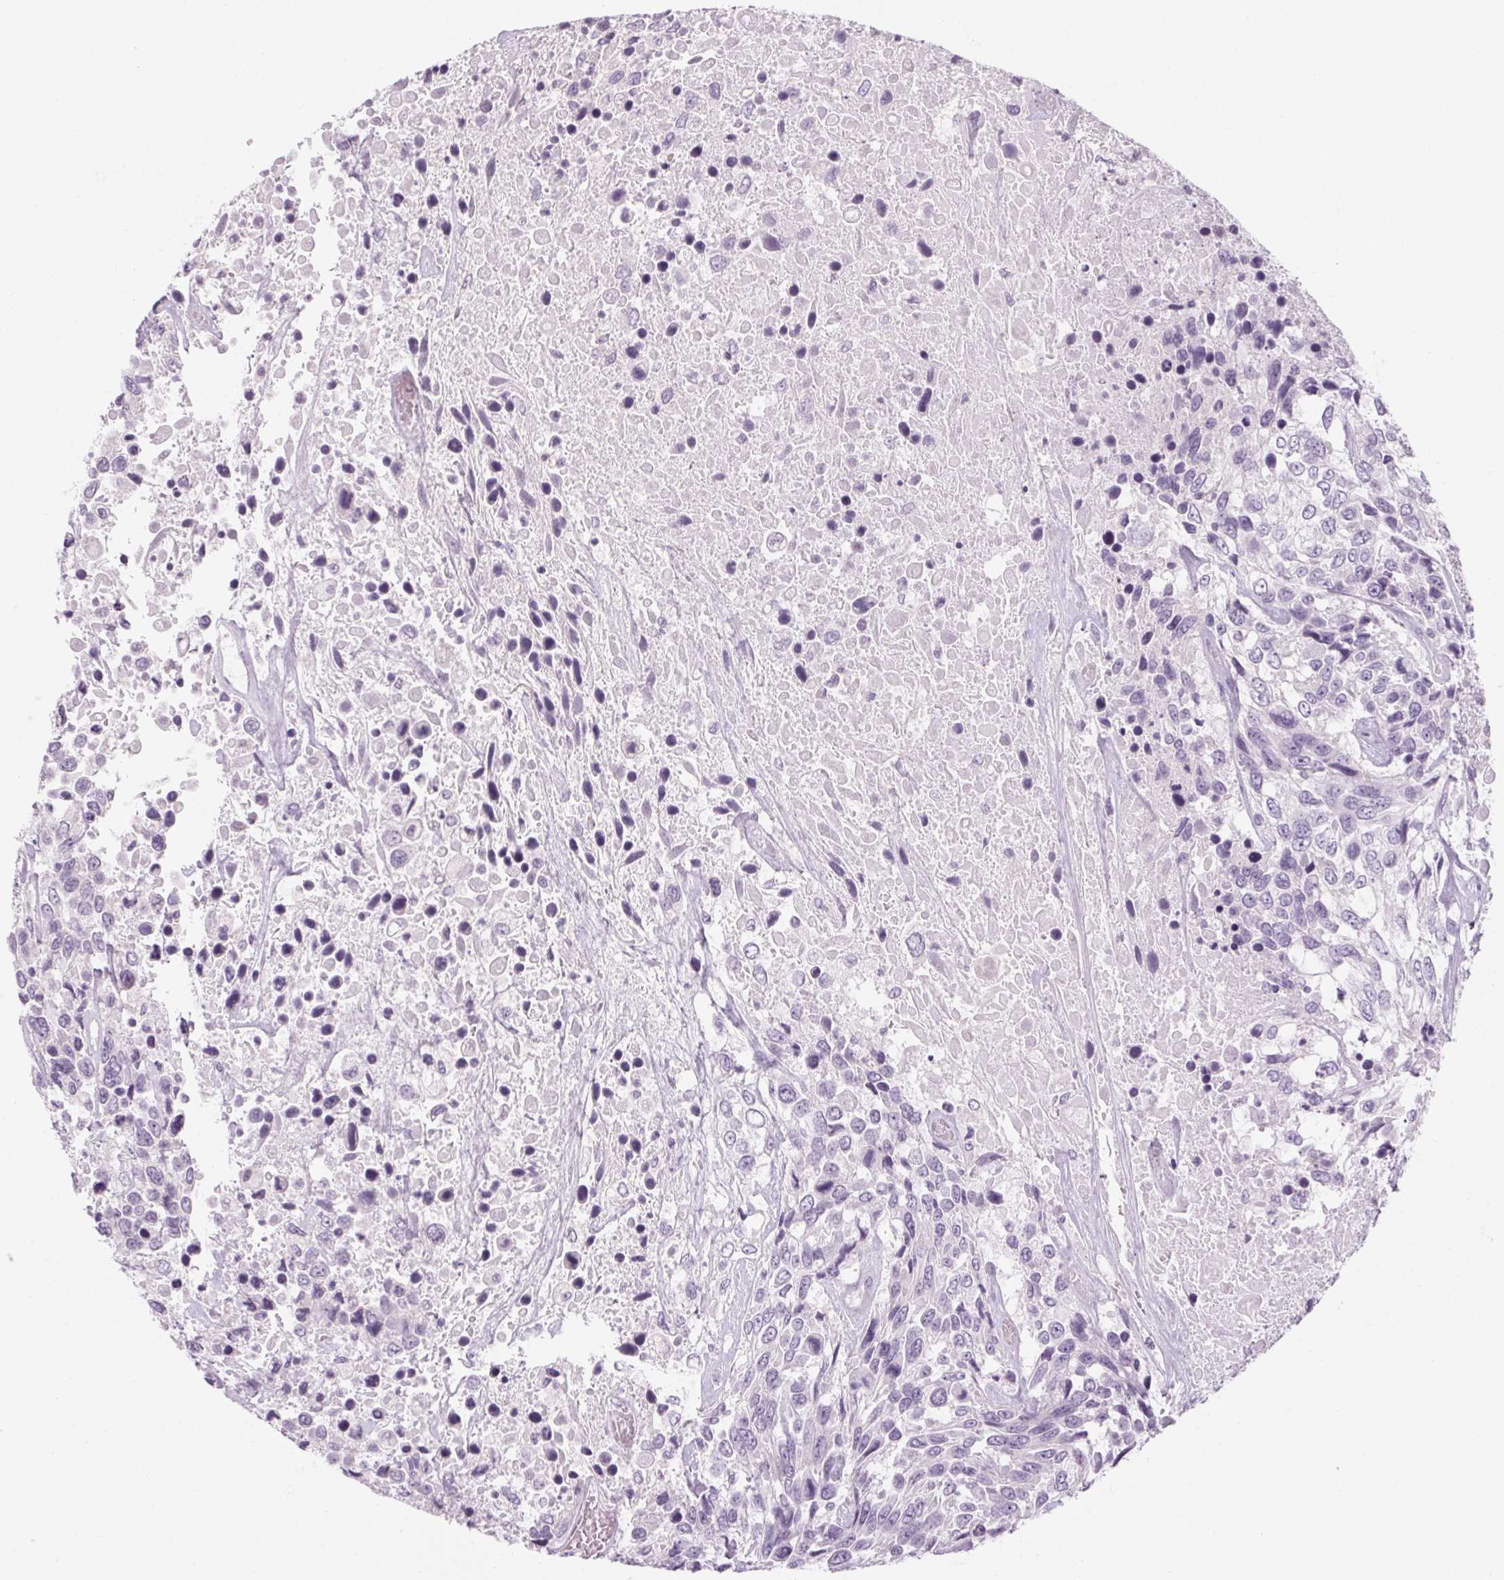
{"staining": {"intensity": "negative", "quantity": "none", "location": "none"}, "tissue": "urothelial cancer", "cell_type": "Tumor cells", "image_type": "cancer", "snomed": [{"axis": "morphology", "description": "Urothelial carcinoma, High grade"}, {"axis": "topography", "description": "Urinary bladder"}], "caption": "IHC micrograph of neoplastic tissue: urothelial cancer stained with DAB shows no significant protein positivity in tumor cells.", "gene": "RPTN", "patient": {"sex": "female", "age": 70}}